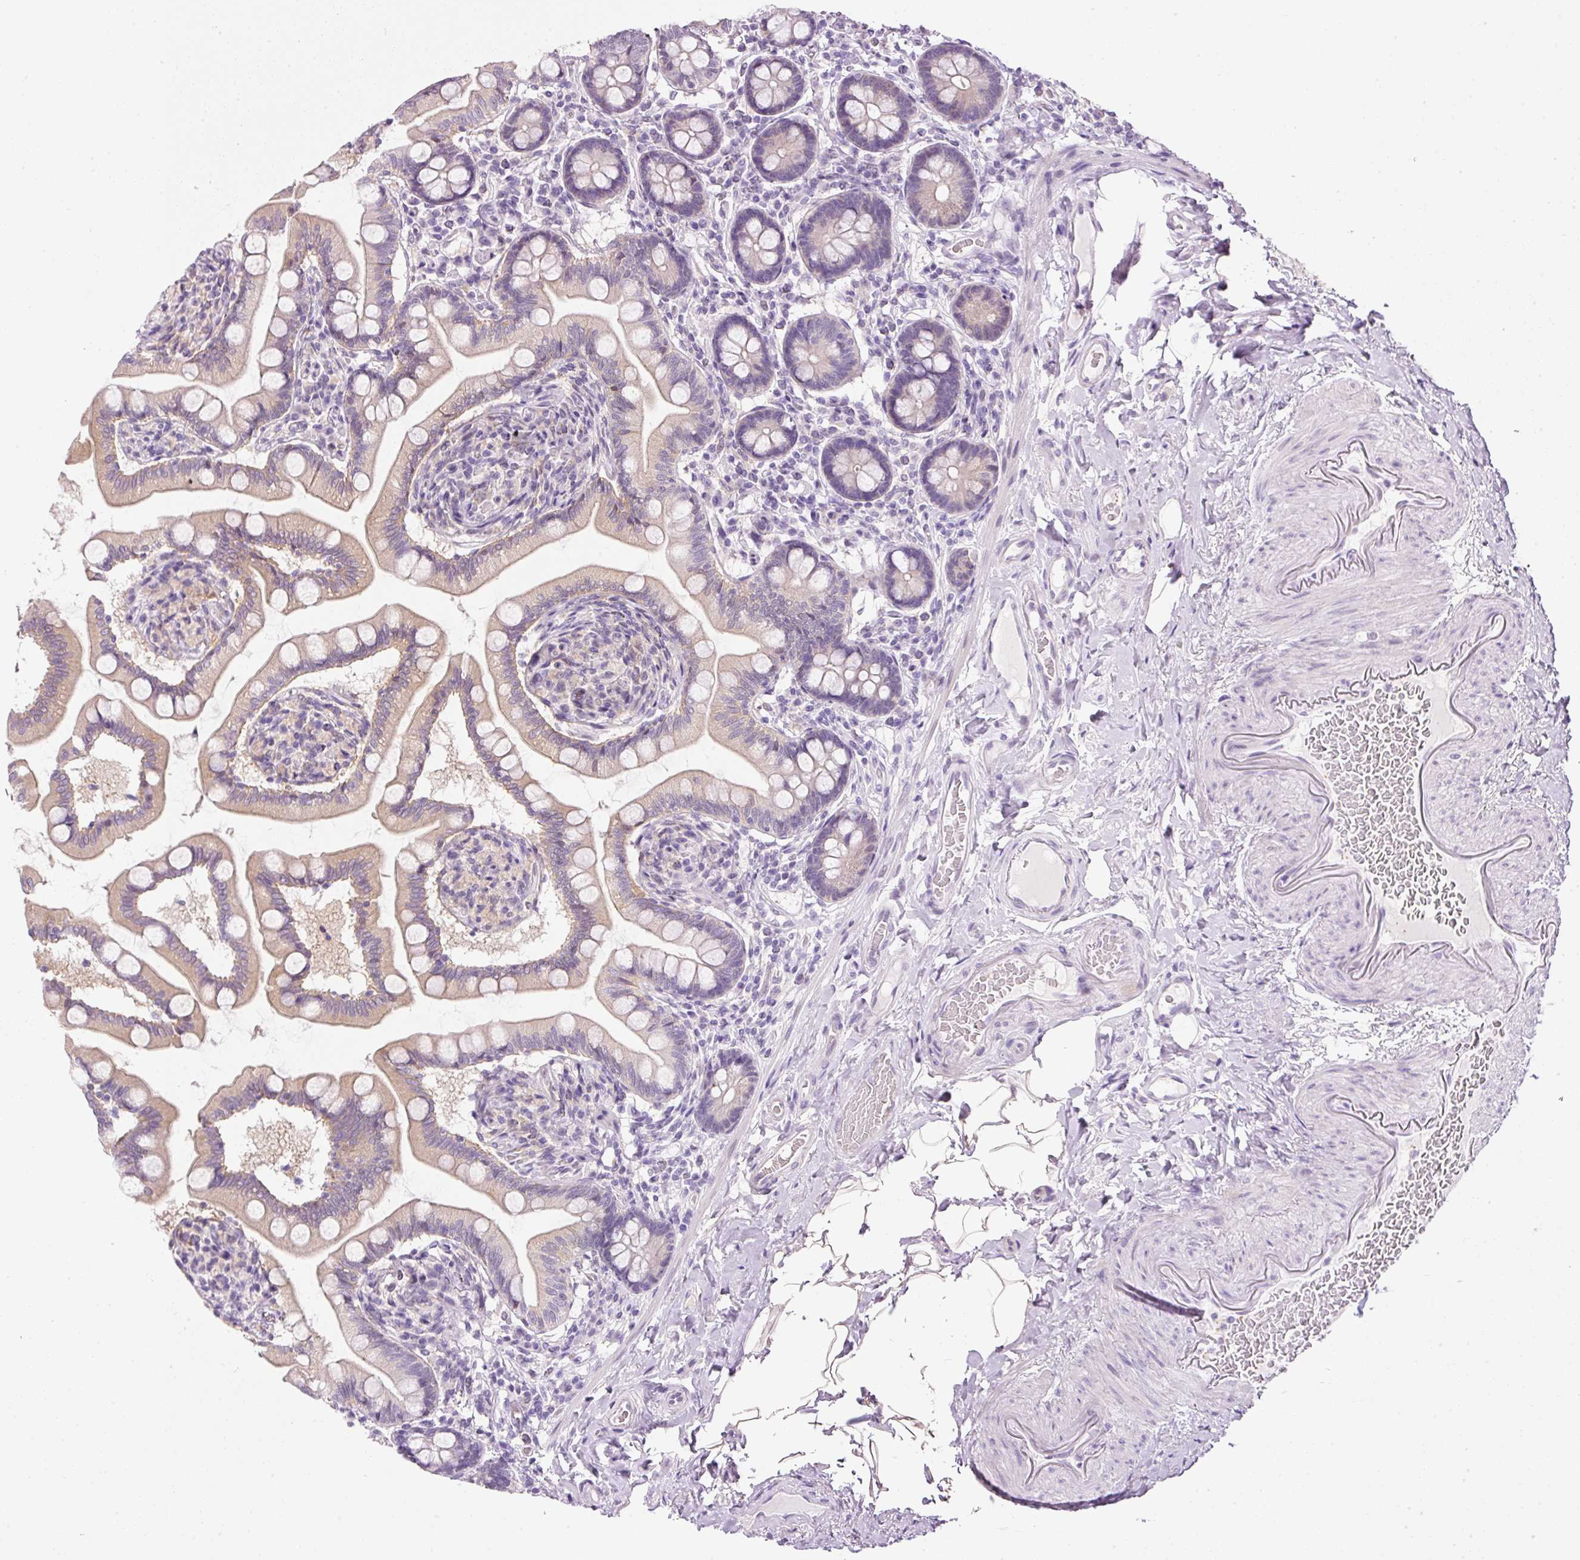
{"staining": {"intensity": "weak", "quantity": ">75%", "location": "cytoplasmic/membranous"}, "tissue": "small intestine", "cell_type": "Glandular cells", "image_type": "normal", "snomed": [{"axis": "morphology", "description": "Normal tissue, NOS"}, {"axis": "topography", "description": "Small intestine"}], "caption": "Immunohistochemistry (IHC) staining of unremarkable small intestine, which reveals low levels of weak cytoplasmic/membranous staining in approximately >75% of glandular cells indicating weak cytoplasmic/membranous protein expression. The staining was performed using DAB (brown) for protein detection and nuclei were counterstained in hematoxylin (blue).", "gene": "SRC", "patient": {"sex": "female", "age": 64}}